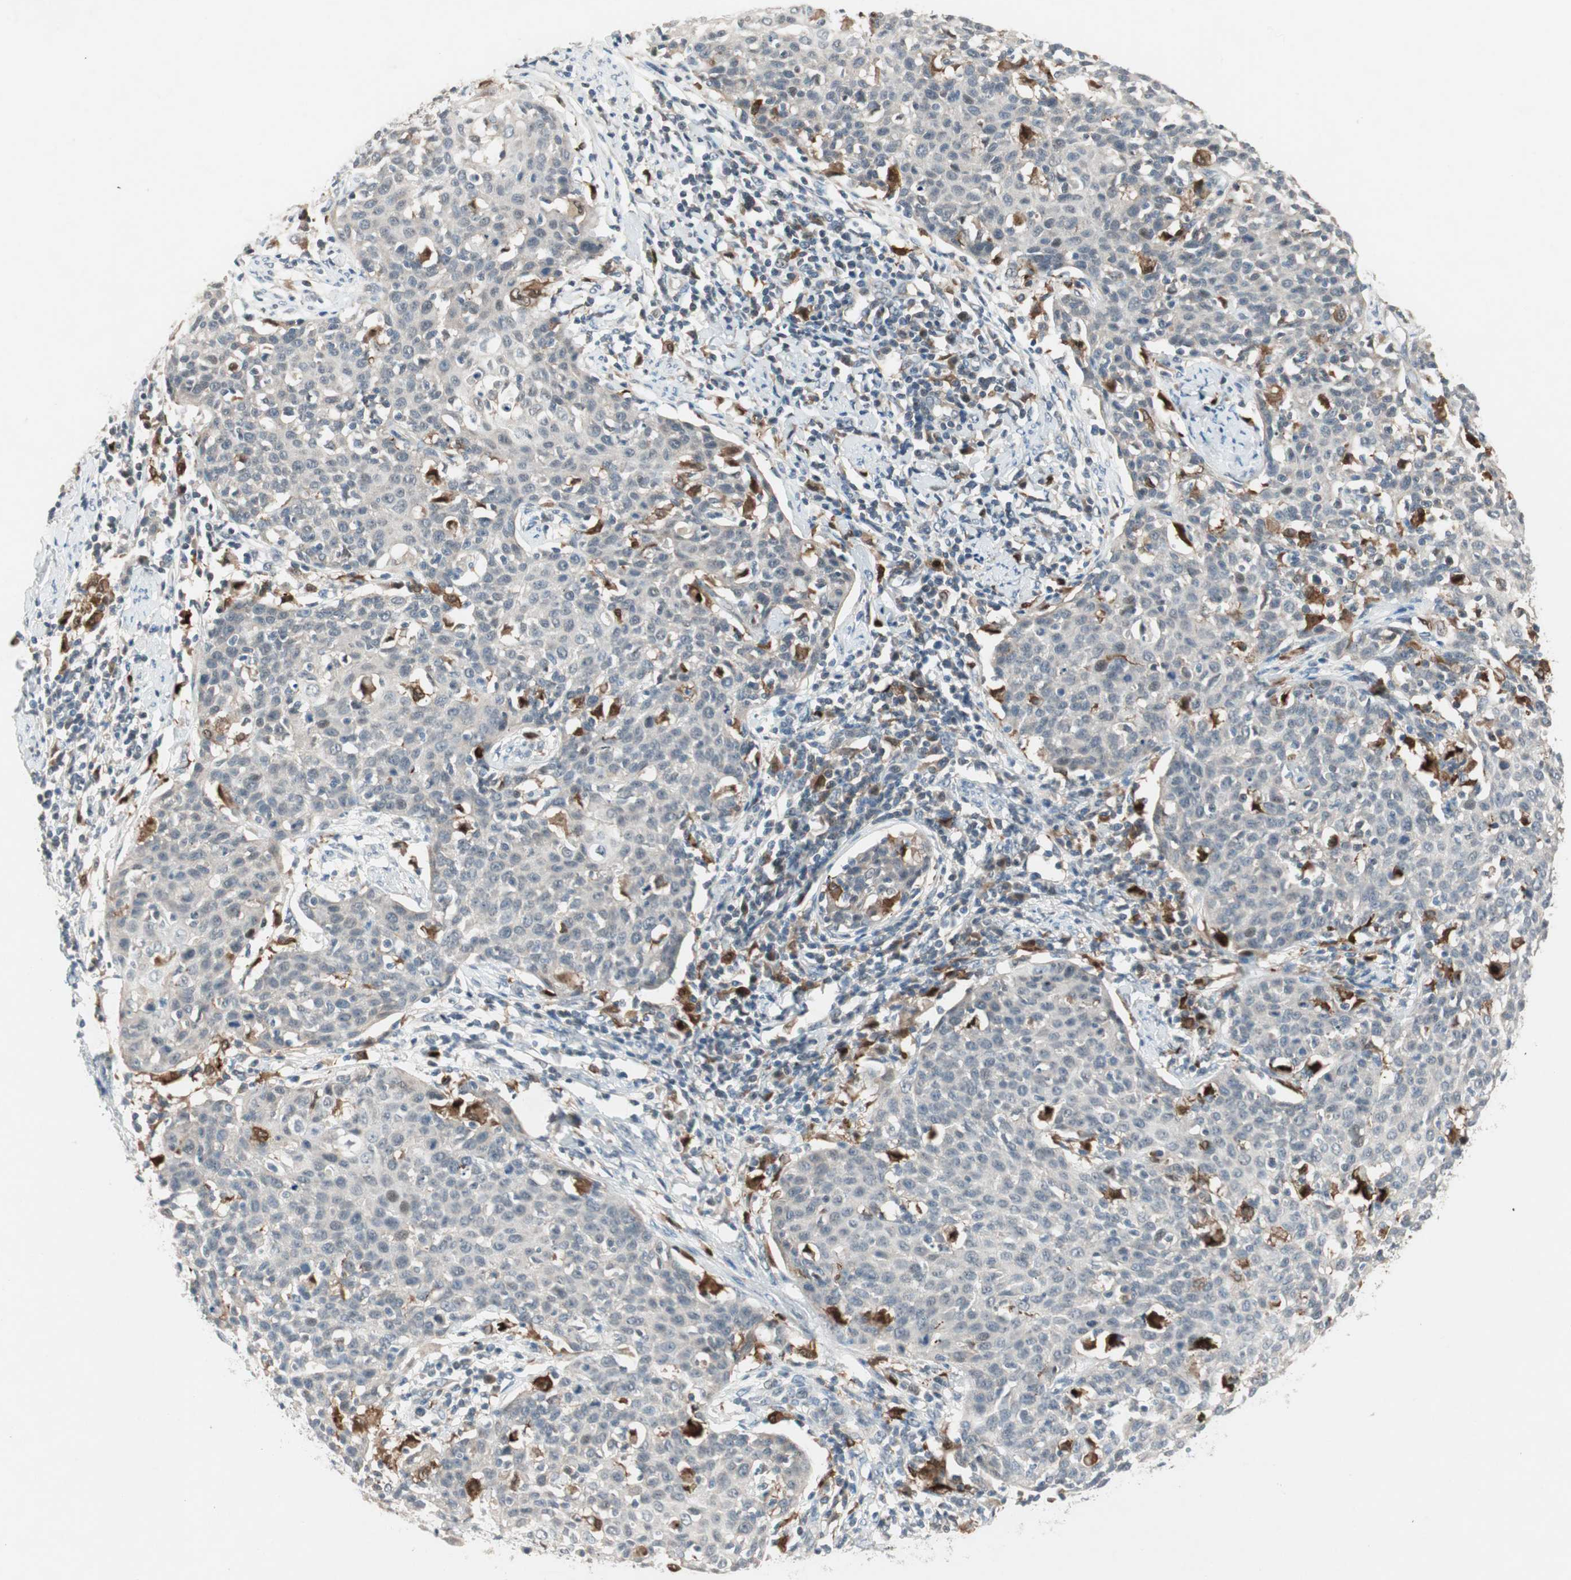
{"staining": {"intensity": "weak", "quantity": "25%-75%", "location": "cytoplasmic/membranous"}, "tissue": "cervical cancer", "cell_type": "Tumor cells", "image_type": "cancer", "snomed": [{"axis": "morphology", "description": "Squamous cell carcinoma, NOS"}, {"axis": "topography", "description": "Cervix"}], "caption": "A brown stain shows weak cytoplasmic/membranous expression of a protein in squamous cell carcinoma (cervical) tumor cells.", "gene": "RTL6", "patient": {"sex": "female", "age": 38}}